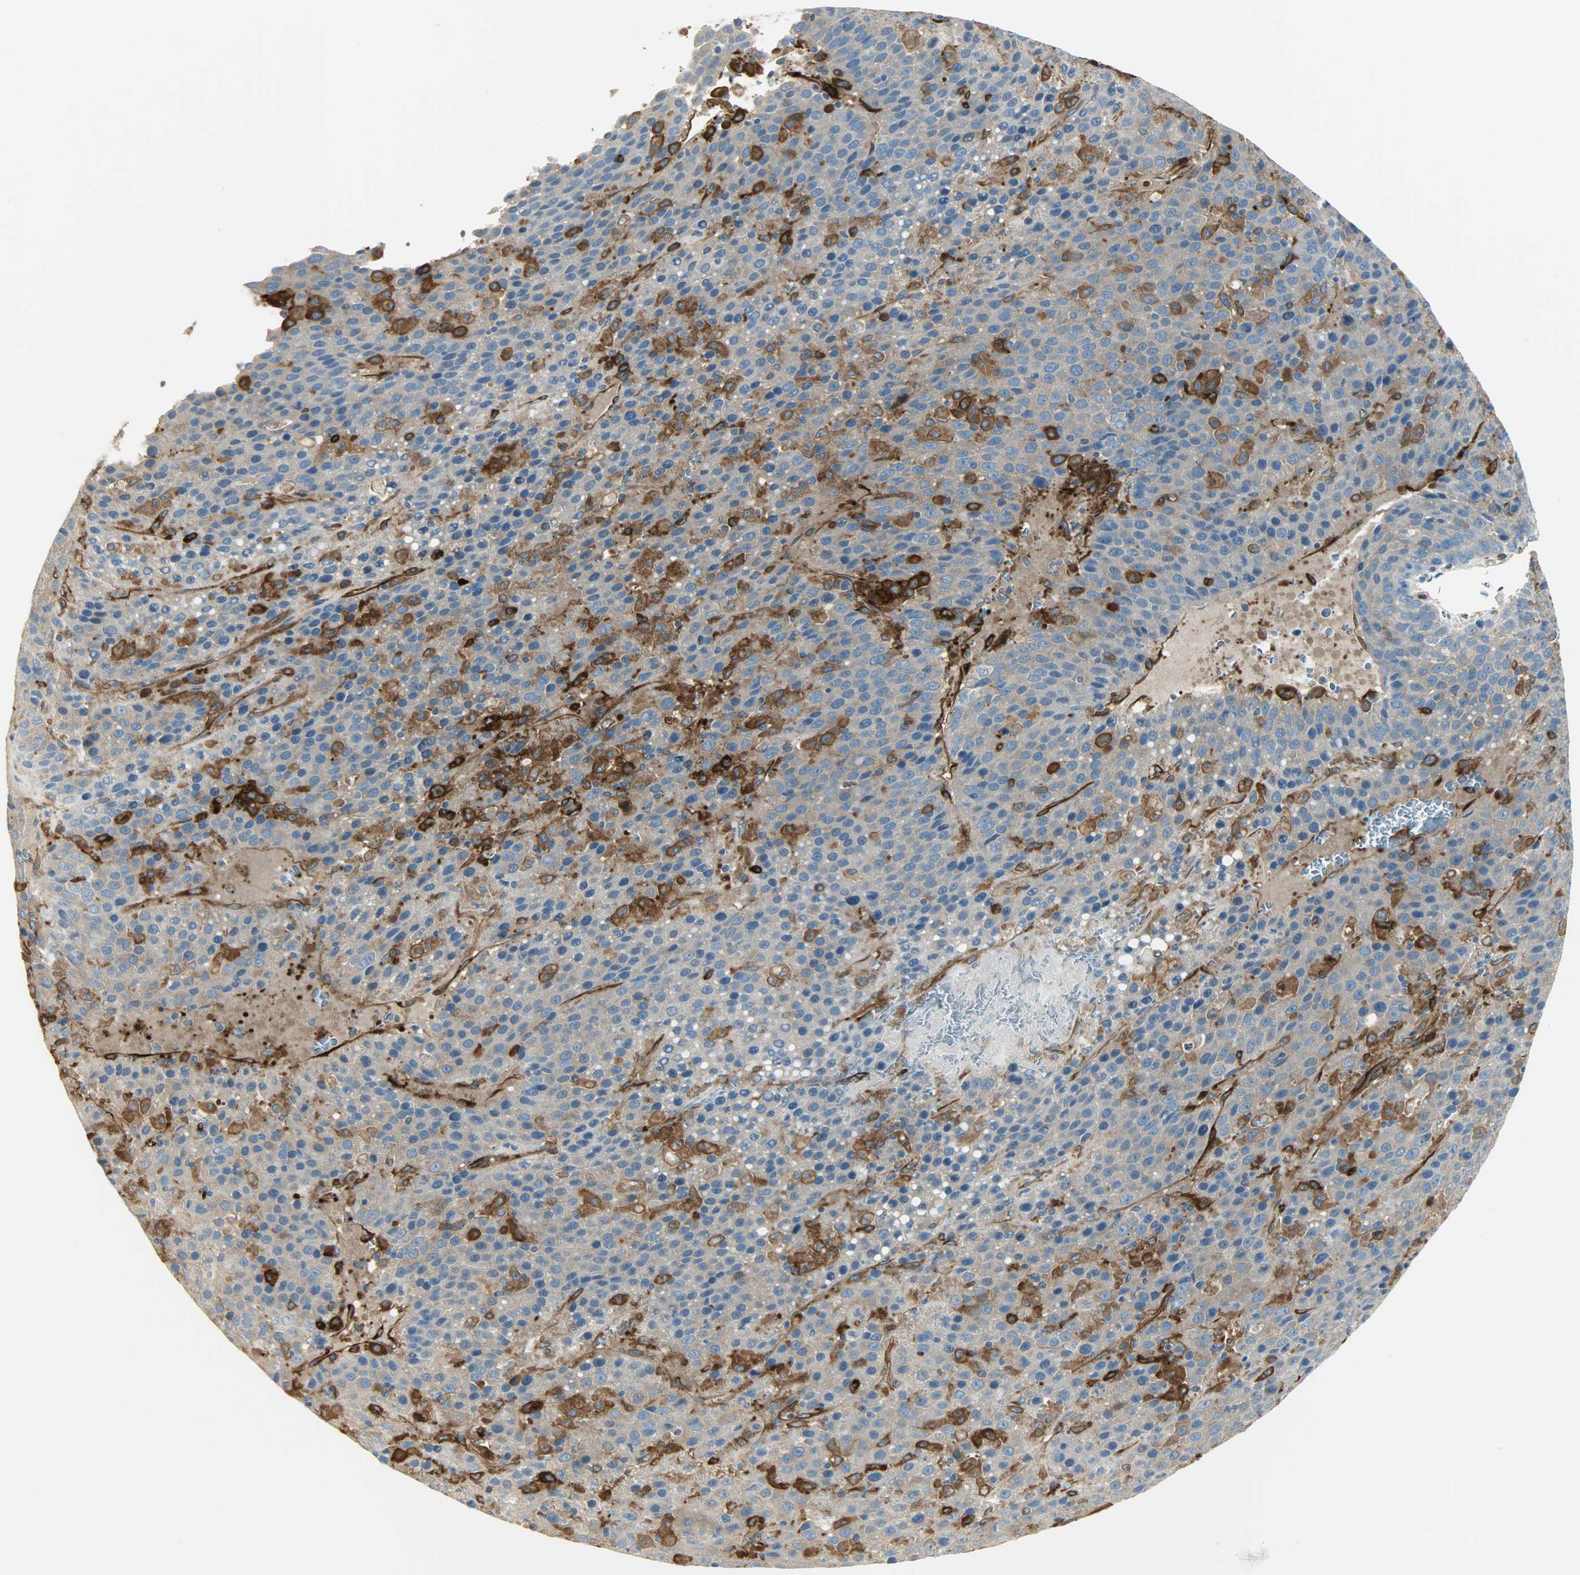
{"staining": {"intensity": "strong", "quantity": ">75%", "location": "cytoplasmic/membranous"}, "tissue": "liver cancer", "cell_type": "Tumor cells", "image_type": "cancer", "snomed": [{"axis": "morphology", "description": "Carcinoma, Hepatocellular, NOS"}, {"axis": "topography", "description": "Liver"}], "caption": "IHC (DAB) staining of liver cancer exhibits strong cytoplasmic/membranous protein expression in approximately >75% of tumor cells.", "gene": "WARS1", "patient": {"sex": "female", "age": 53}}